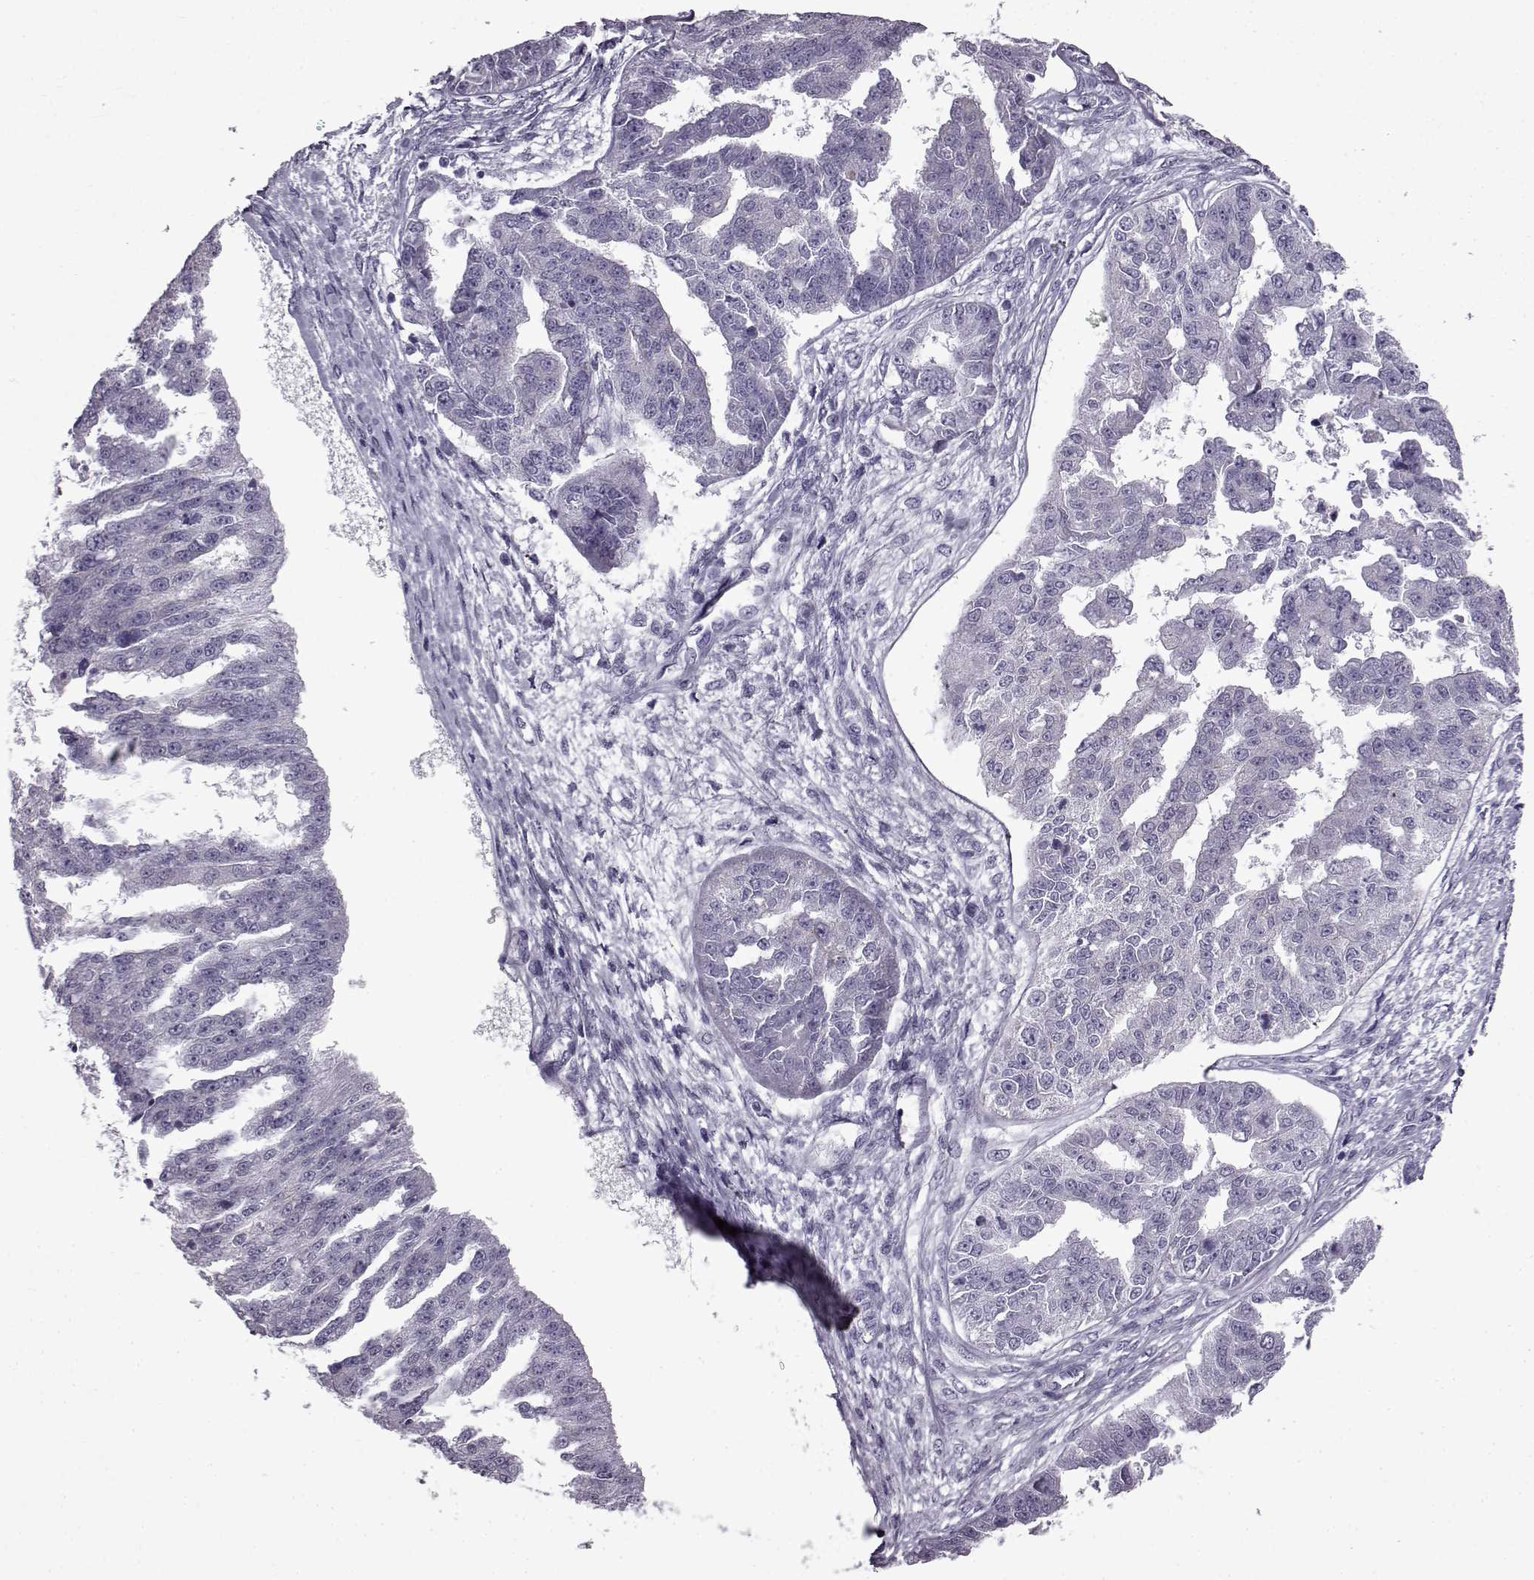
{"staining": {"intensity": "negative", "quantity": "none", "location": "none"}, "tissue": "ovarian cancer", "cell_type": "Tumor cells", "image_type": "cancer", "snomed": [{"axis": "morphology", "description": "Cystadenocarcinoma, serous, NOS"}, {"axis": "topography", "description": "Ovary"}], "caption": "IHC of human ovarian cancer reveals no expression in tumor cells. (Stains: DAB immunohistochemistry (IHC) with hematoxylin counter stain, Microscopy: brightfield microscopy at high magnification).", "gene": "SLC28A2", "patient": {"sex": "female", "age": 58}}